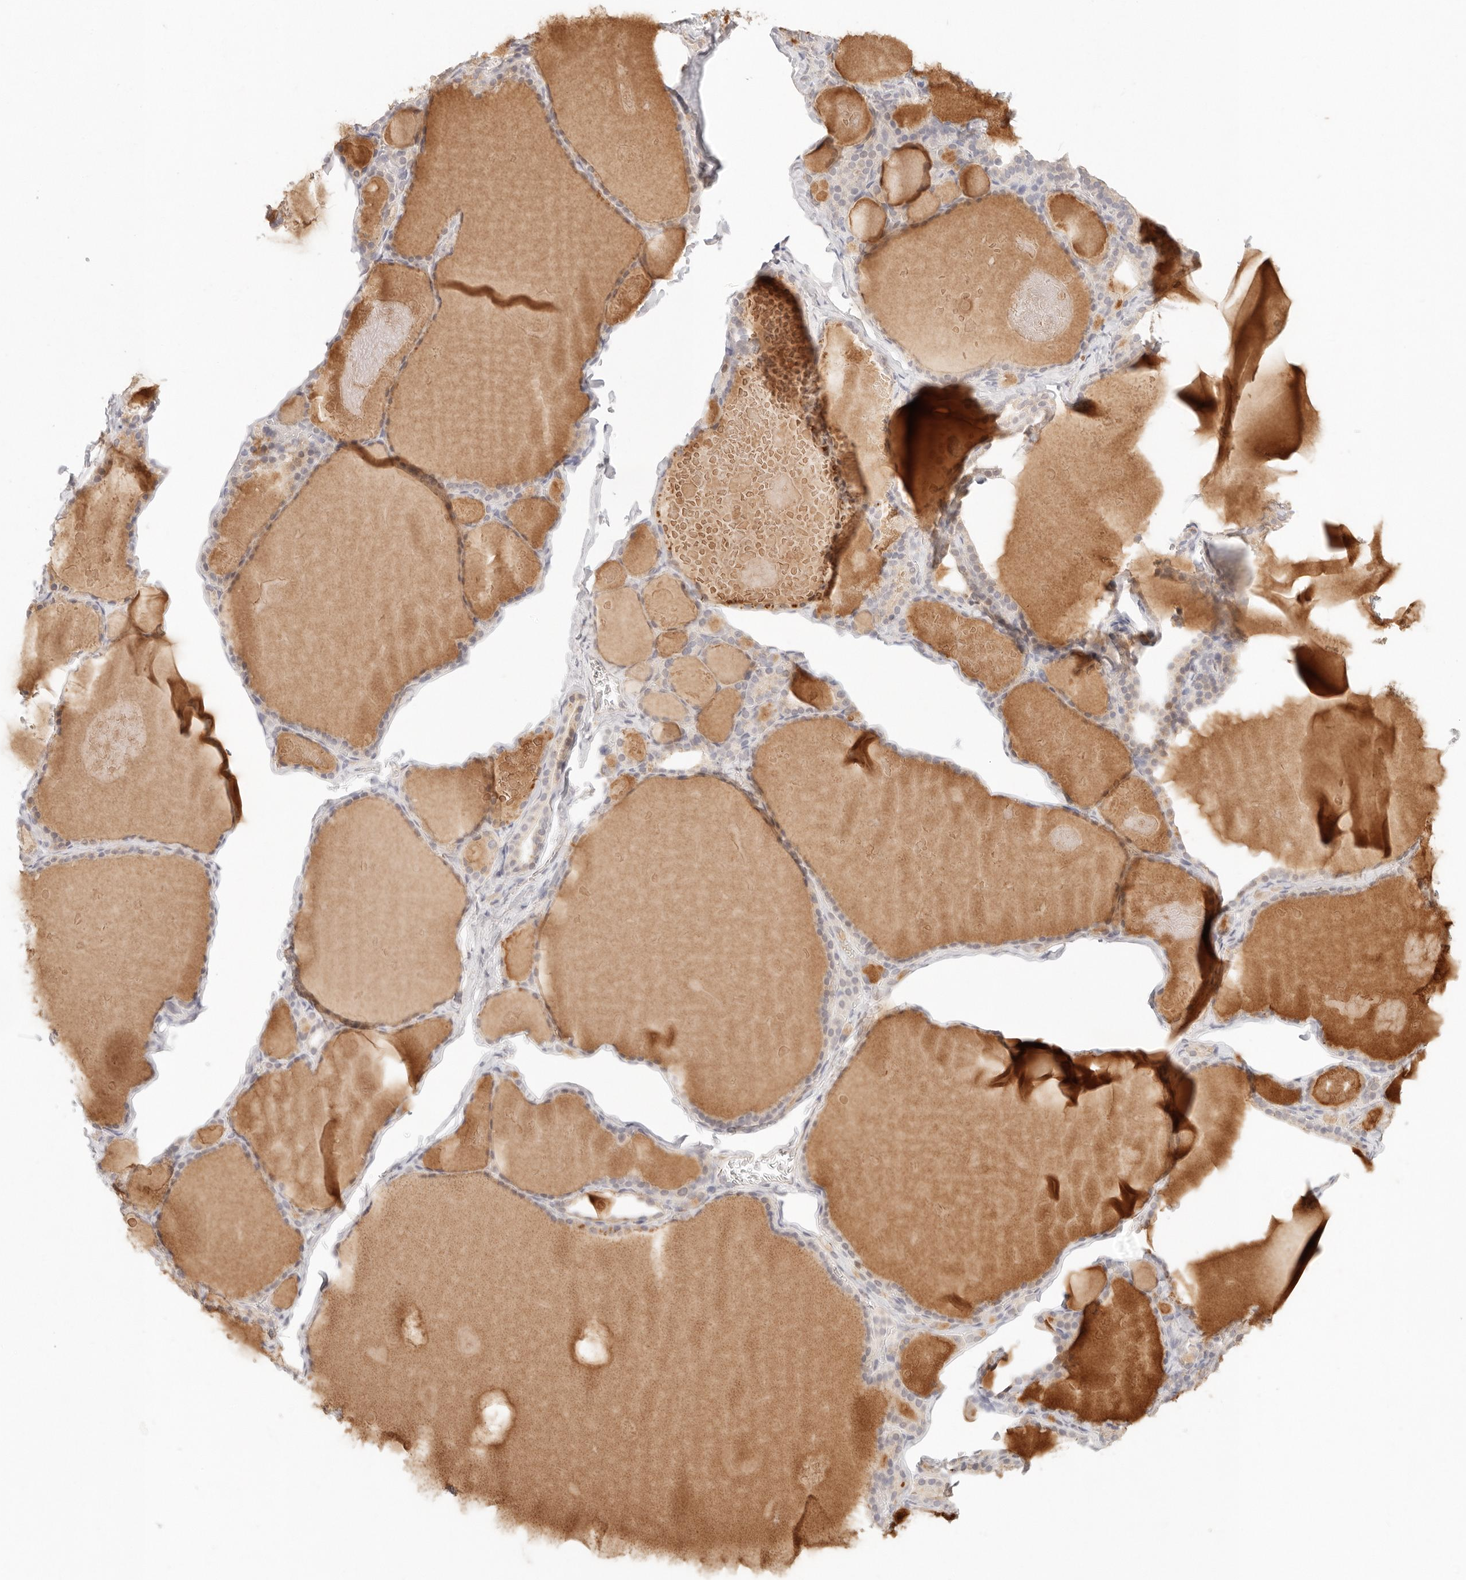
{"staining": {"intensity": "weak", "quantity": "25%-75%", "location": "cytoplasmic/membranous"}, "tissue": "thyroid gland", "cell_type": "Glandular cells", "image_type": "normal", "snomed": [{"axis": "morphology", "description": "Normal tissue, NOS"}, {"axis": "topography", "description": "Thyroid gland"}], "caption": "IHC micrograph of normal thyroid gland stained for a protein (brown), which reveals low levels of weak cytoplasmic/membranous expression in about 25%-75% of glandular cells.", "gene": "SPHK1", "patient": {"sex": "male", "age": 56}}